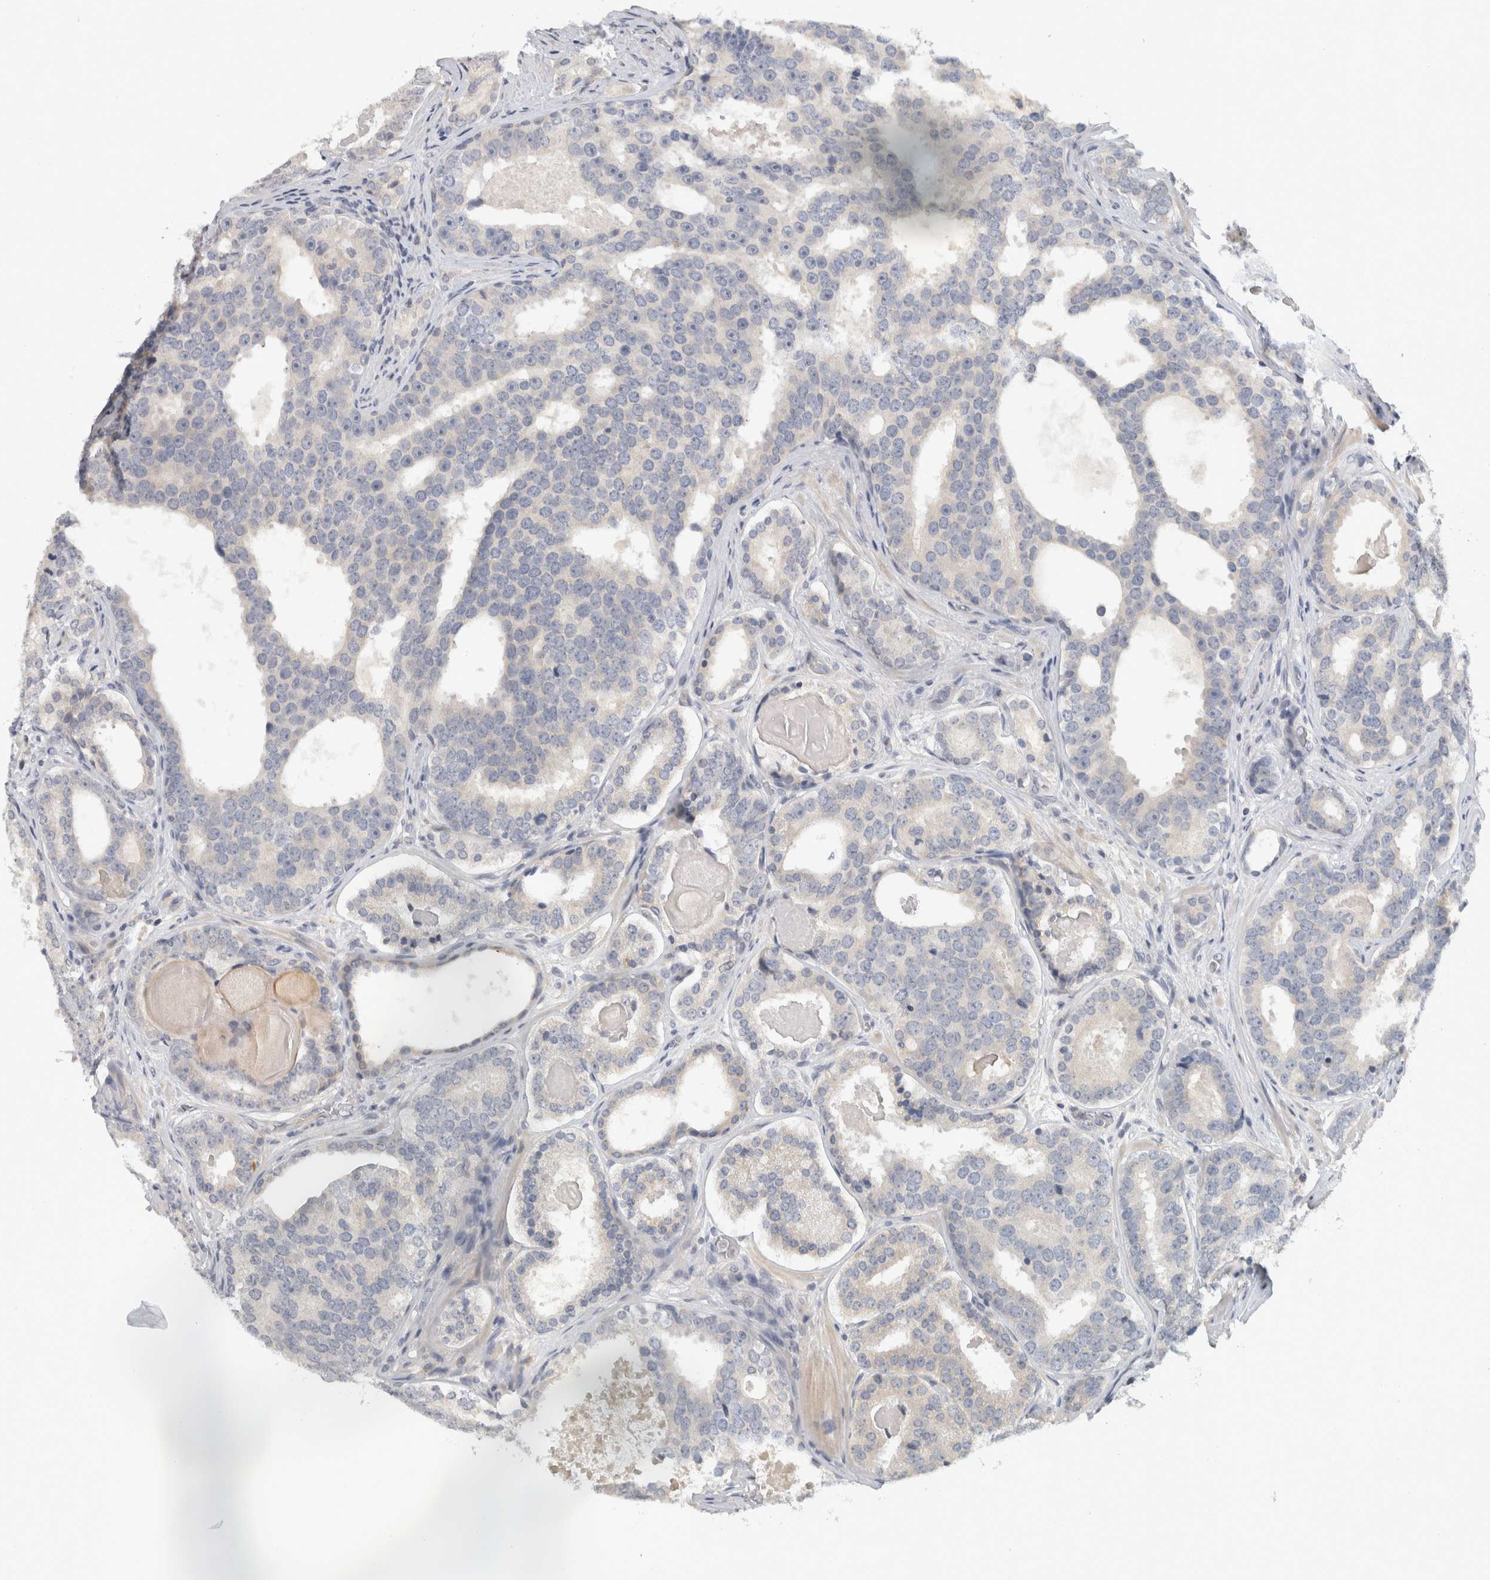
{"staining": {"intensity": "negative", "quantity": "none", "location": "none"}, "tissue": "prostate cancer", "cell_type": "Tumor cells", "image_type": "cancer", "snomed": [{"axis": "morphology", "description": "Adenocarcinoma, High grade"}, {"axis": "topography", "description": "Prostate"}], "caption": "Photomicrograph shows no protein staining in tumor cells of high-grade adenocarcinoma (prostate) tissue.", "gene": "AFP", "patient": {"sex": "male", "age": 60}}